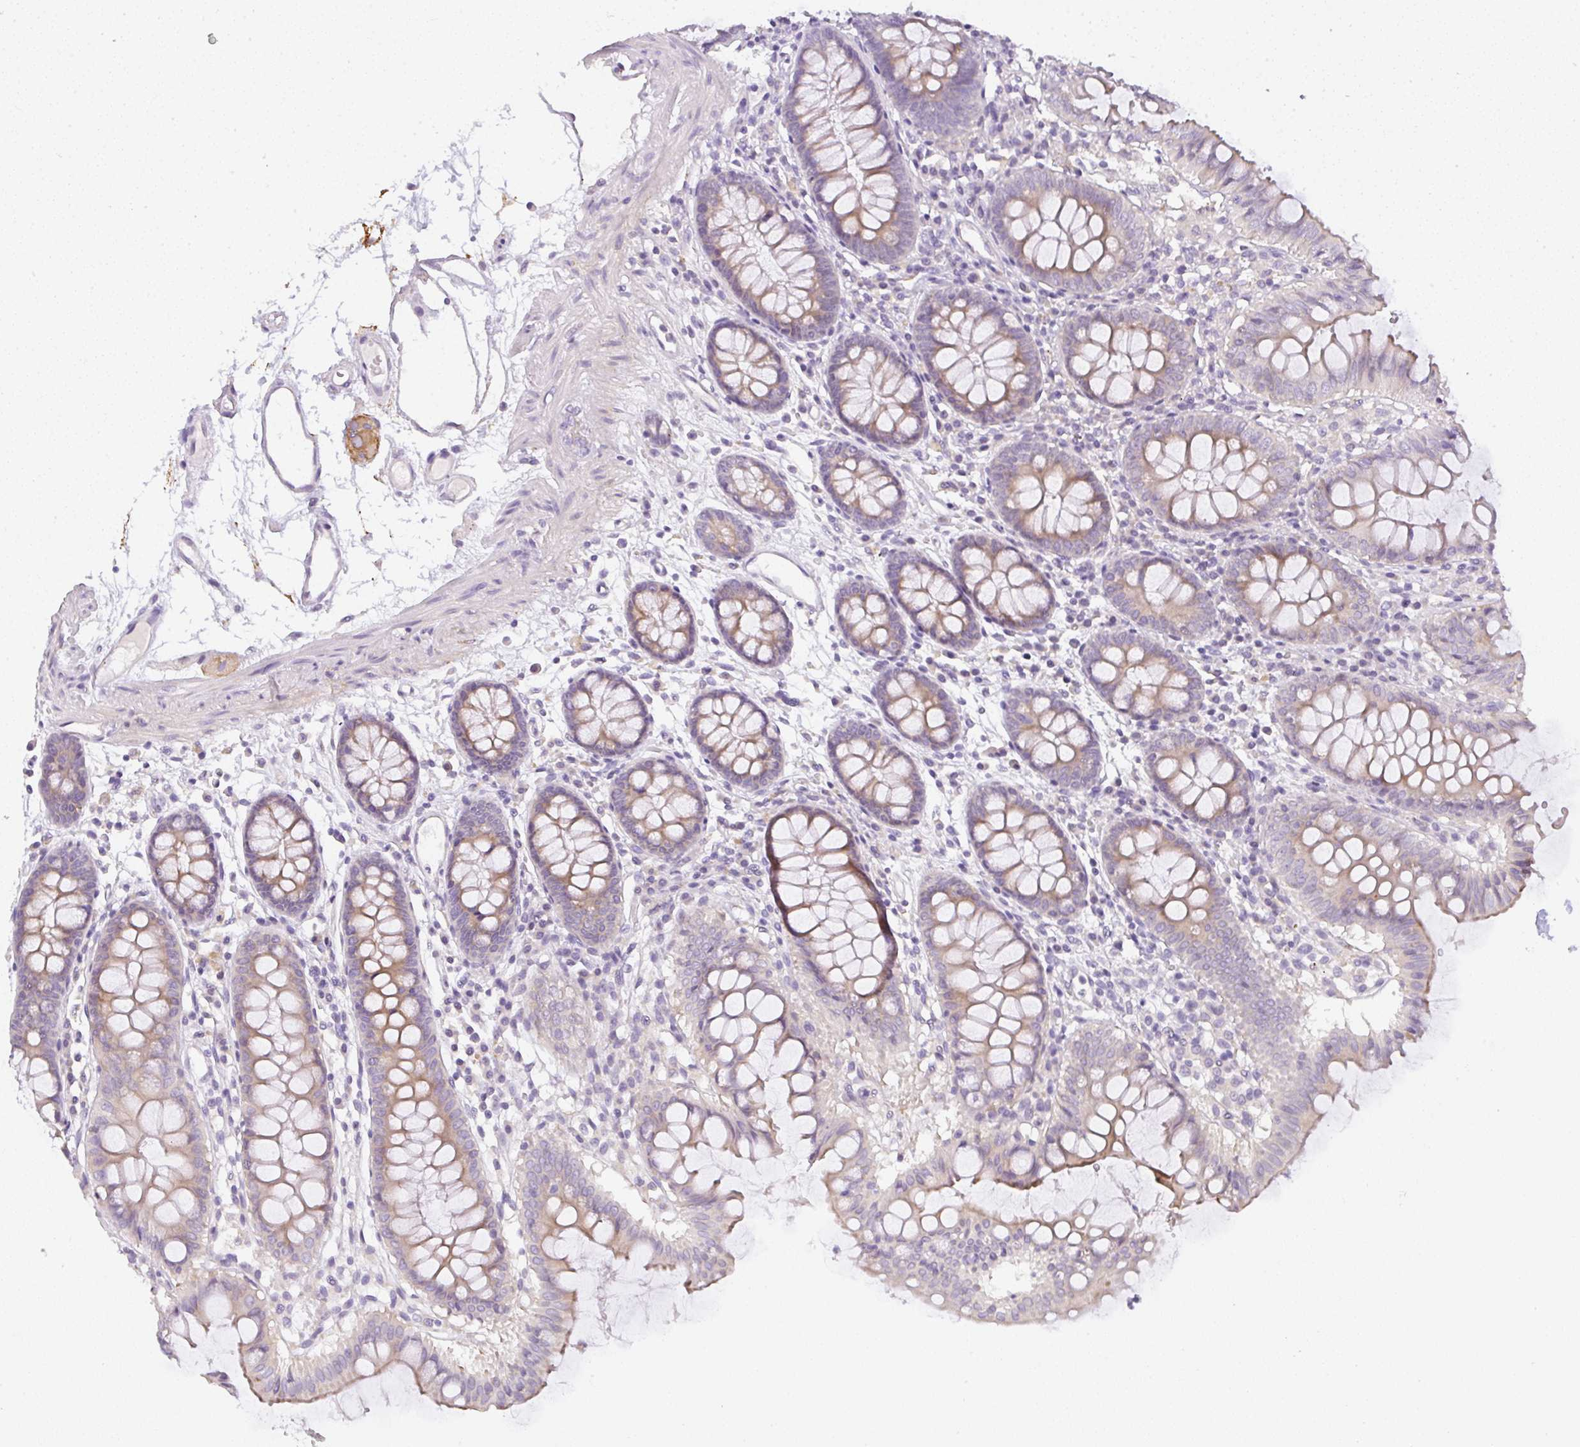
{"staining": {"intensity": "negative", "quantity": "none", "location": "none"}, "tissue": "colon", "cell_type": "Endothelial cells", "image_type": "normal", "snomed": [{"axis": "morphology", "description": "Normal tissue, NOS"}, {"axis": "topography", "description": "Colon"}], "caption": "The image displays no staining of endothelial cells in unremarkable colon.", "gene": "LPAR4", "patient": {"sex": "female", "age": 84}}